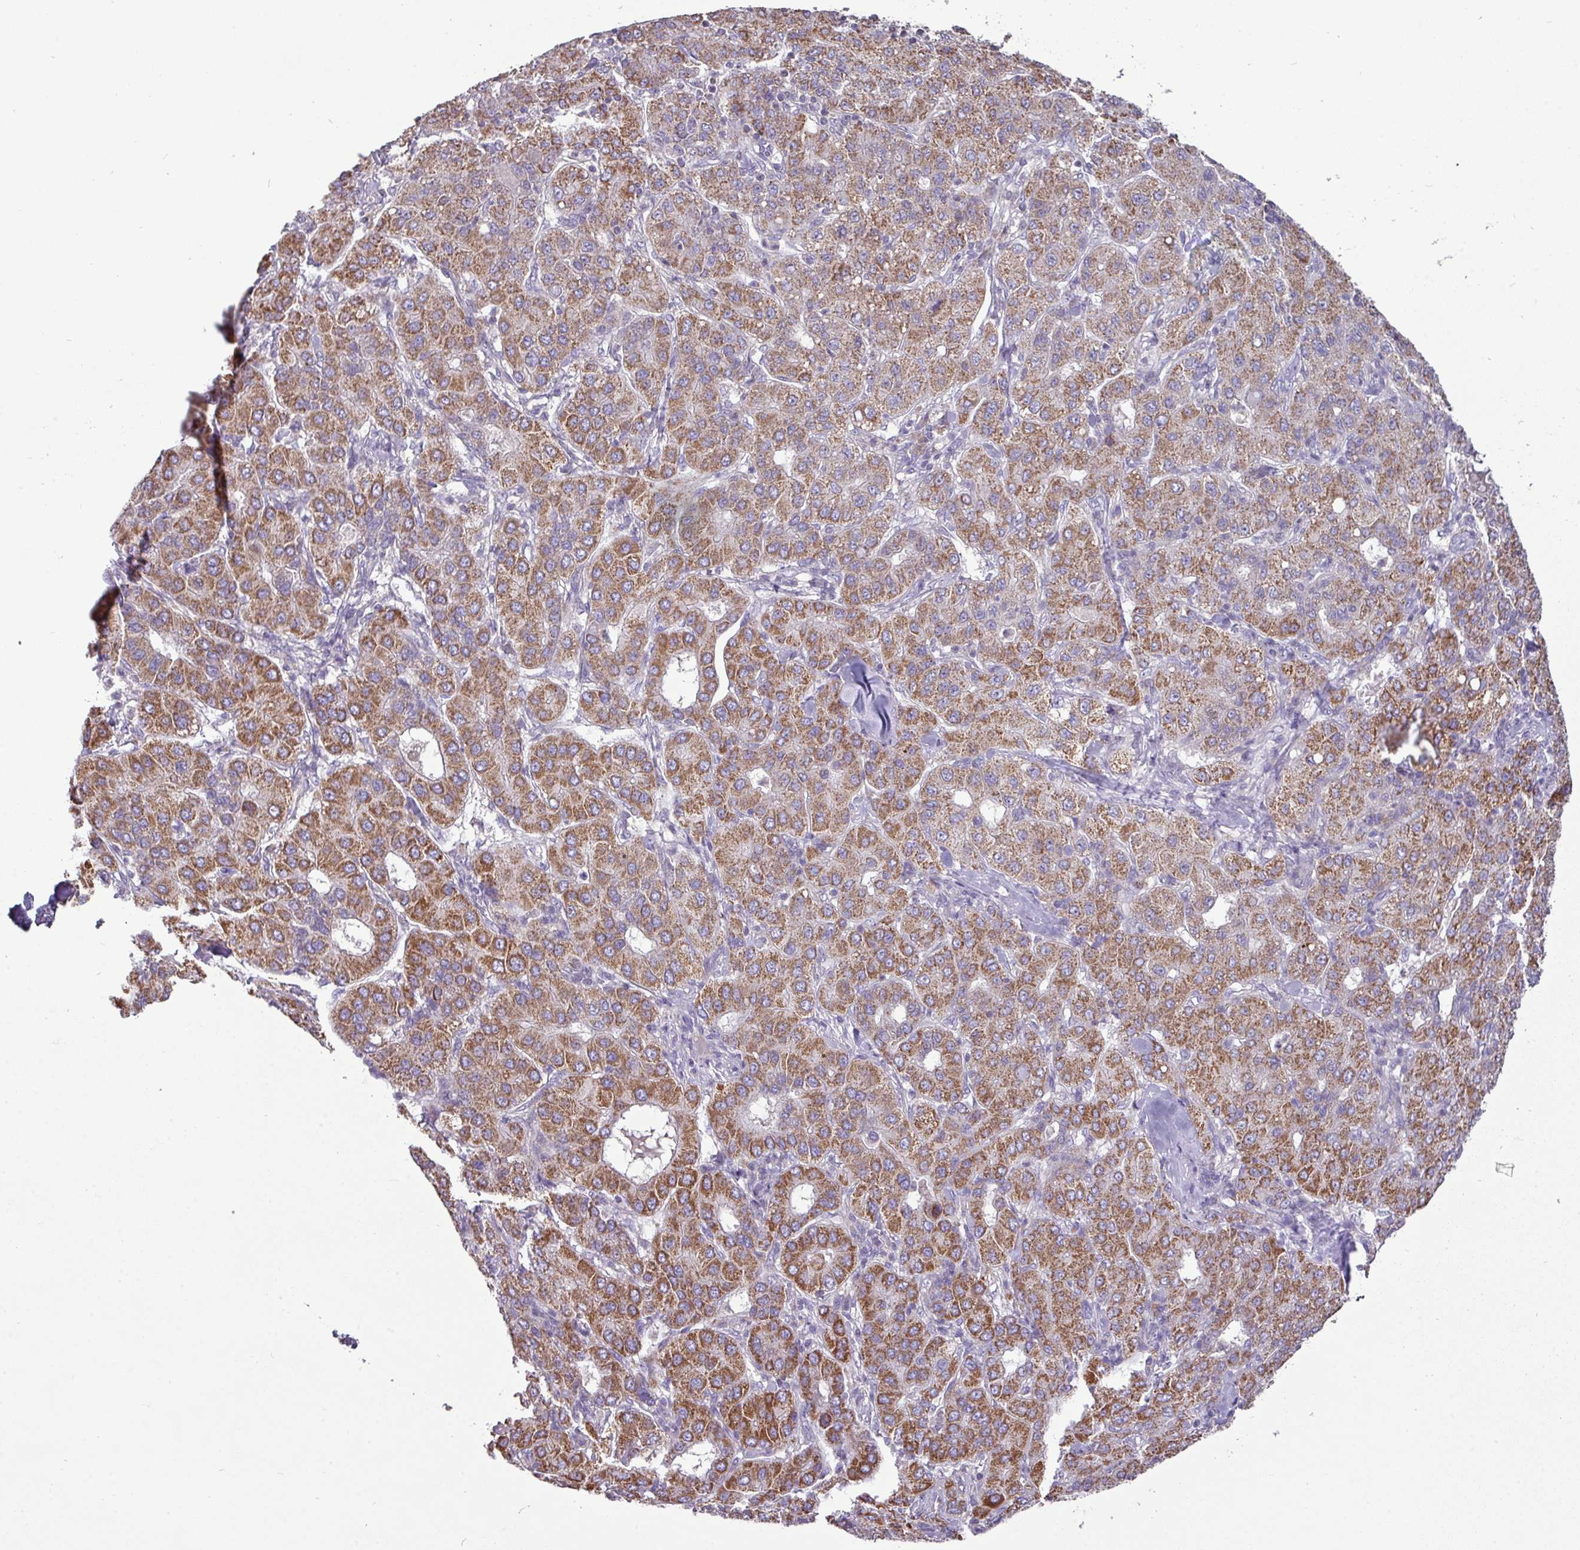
{"staining": {"intensity": "moderate", "quantity": ">75%", "location": "cytoplasmic/membranous"}, "tissue": "liver cancer", "cell_type": "Tumor cells", "image_type": "cancer", "snomed": [{"axis": "morphology", "description": "Carcinoma, Hepatocellular, NOS"}, {"axis": "topography", "description": "Liver"}], "caption": "Protein positivity by IHC displays moderate cytoplasmic/membranous positivity in approximately >75% of tumor cells in liver hepatocellular carcinoma.", "gene": "TRAPPC1", "patient": {"sex": "male", "age": 65}}